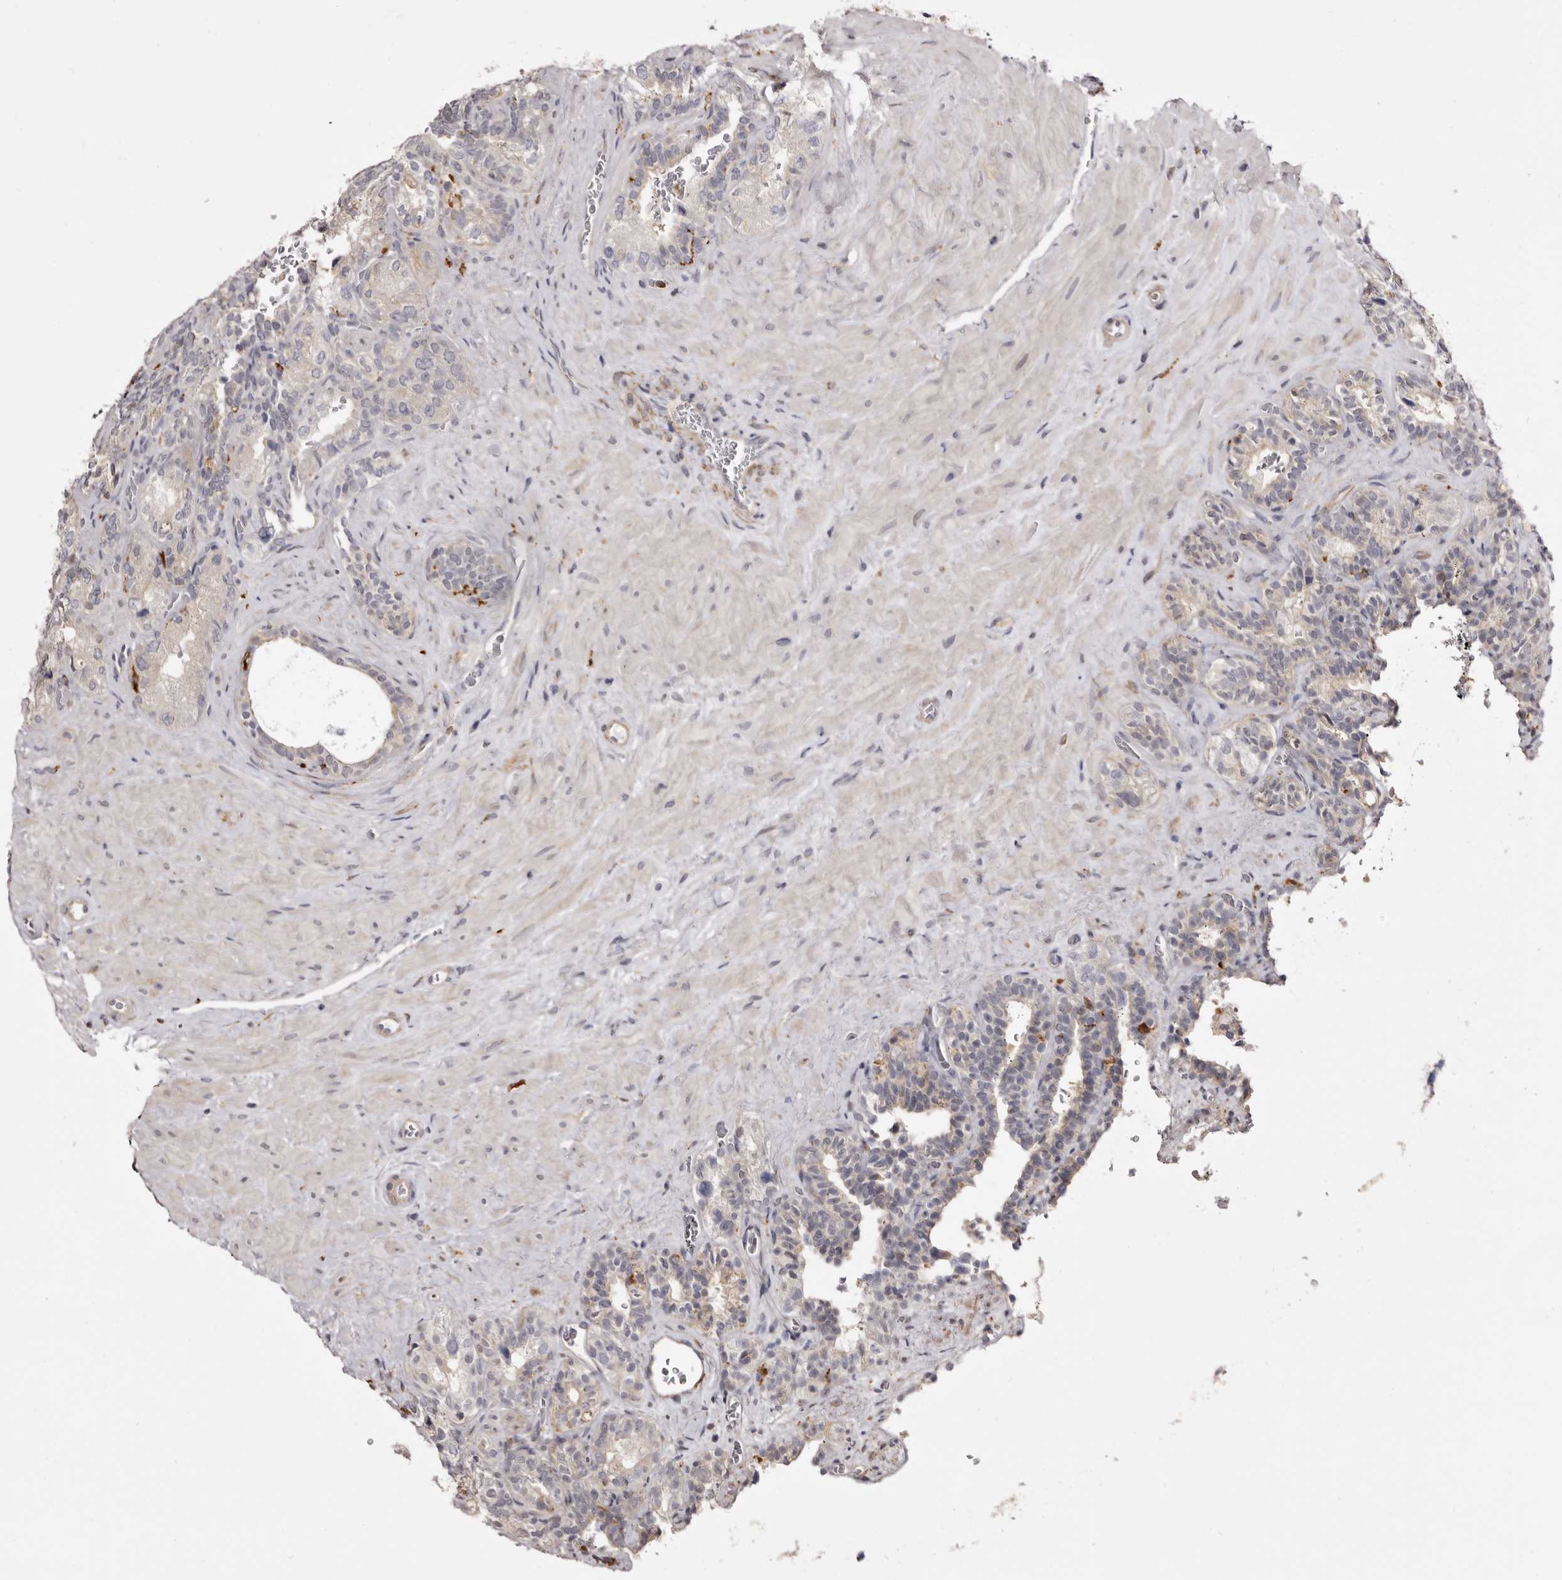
{"staining": {"intensity": "negative", "quantity": "none", "location": "none"}, "tissue": "seminal vesicle", "cell_type": "Glandular cells", "image_type": "normal", "snomed": [{"axis": "morphology", "description": "Normal tissue, NOS"}, {"axis": "topography", "description": "Prostate"}, {"axis": "topography", "description": "Seminal veicle"}], "caption": "Immunohistochemistry (IHC) of benign human seminal vesicle reveals no staining in glandular cells.", "gene": "TNNI1", "patient": {"sex": "male", "age": 67}}